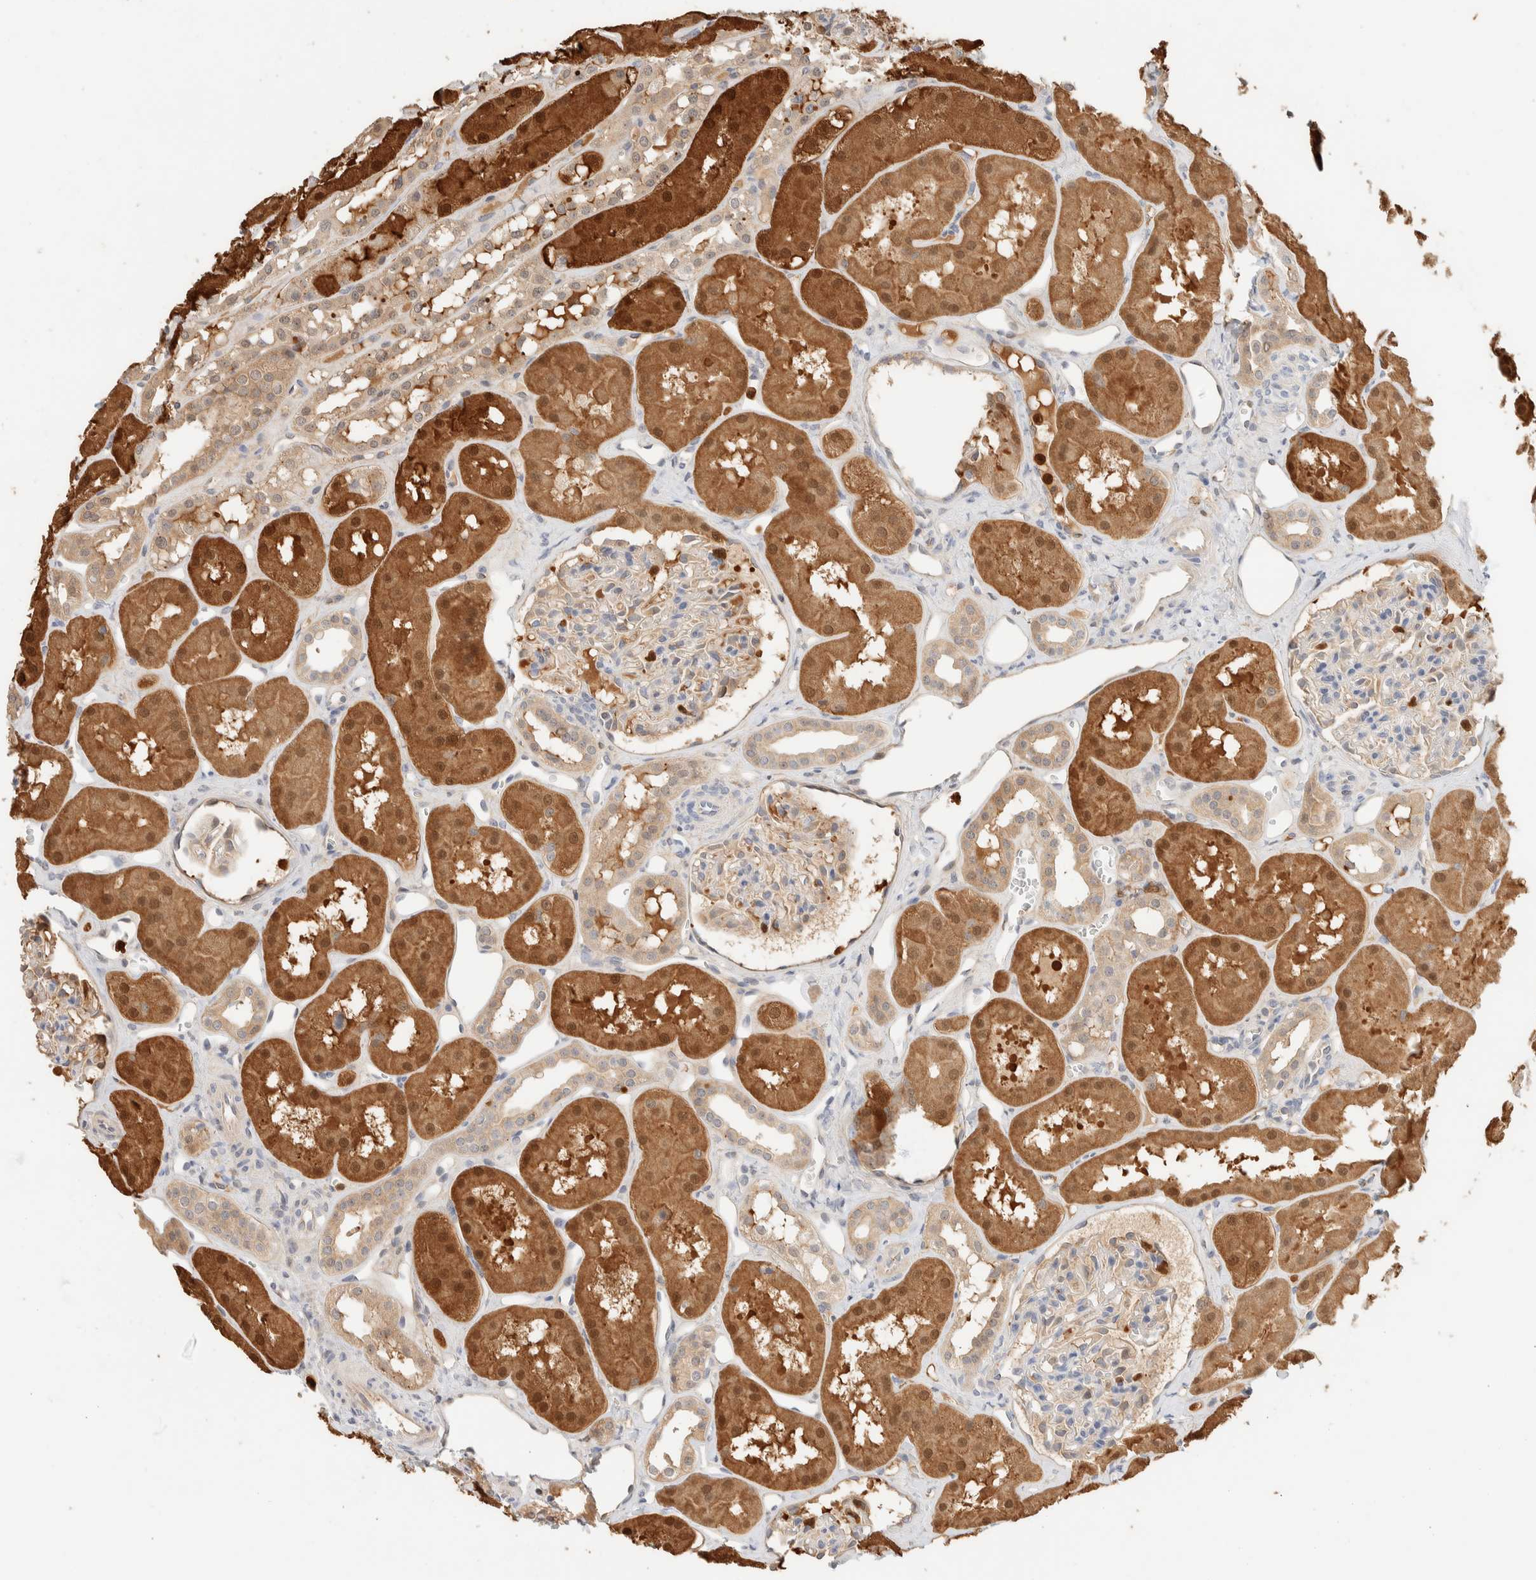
{"staining": {"intensity": "negative", "quantity": "none", "location": "none"}, "tissue": "kidney", "cell_type": "Cells in glomeruli", "image_type": "normal", "snomed": [{"axis": "morphology", "description": "Normal tissue, NOS"}, {"axis": "topography", "description": "Kidney"}], "caption": "Protein analysis of normal kidney exhibits no significant staining in cells in glomeruli. (Brightfield microscopy of DAB (3,3'-diaminobenzidine) immunohistochemistry at high magnification).", "gene": "SETD4", "patient": {"sex": "male", "age": 16}}